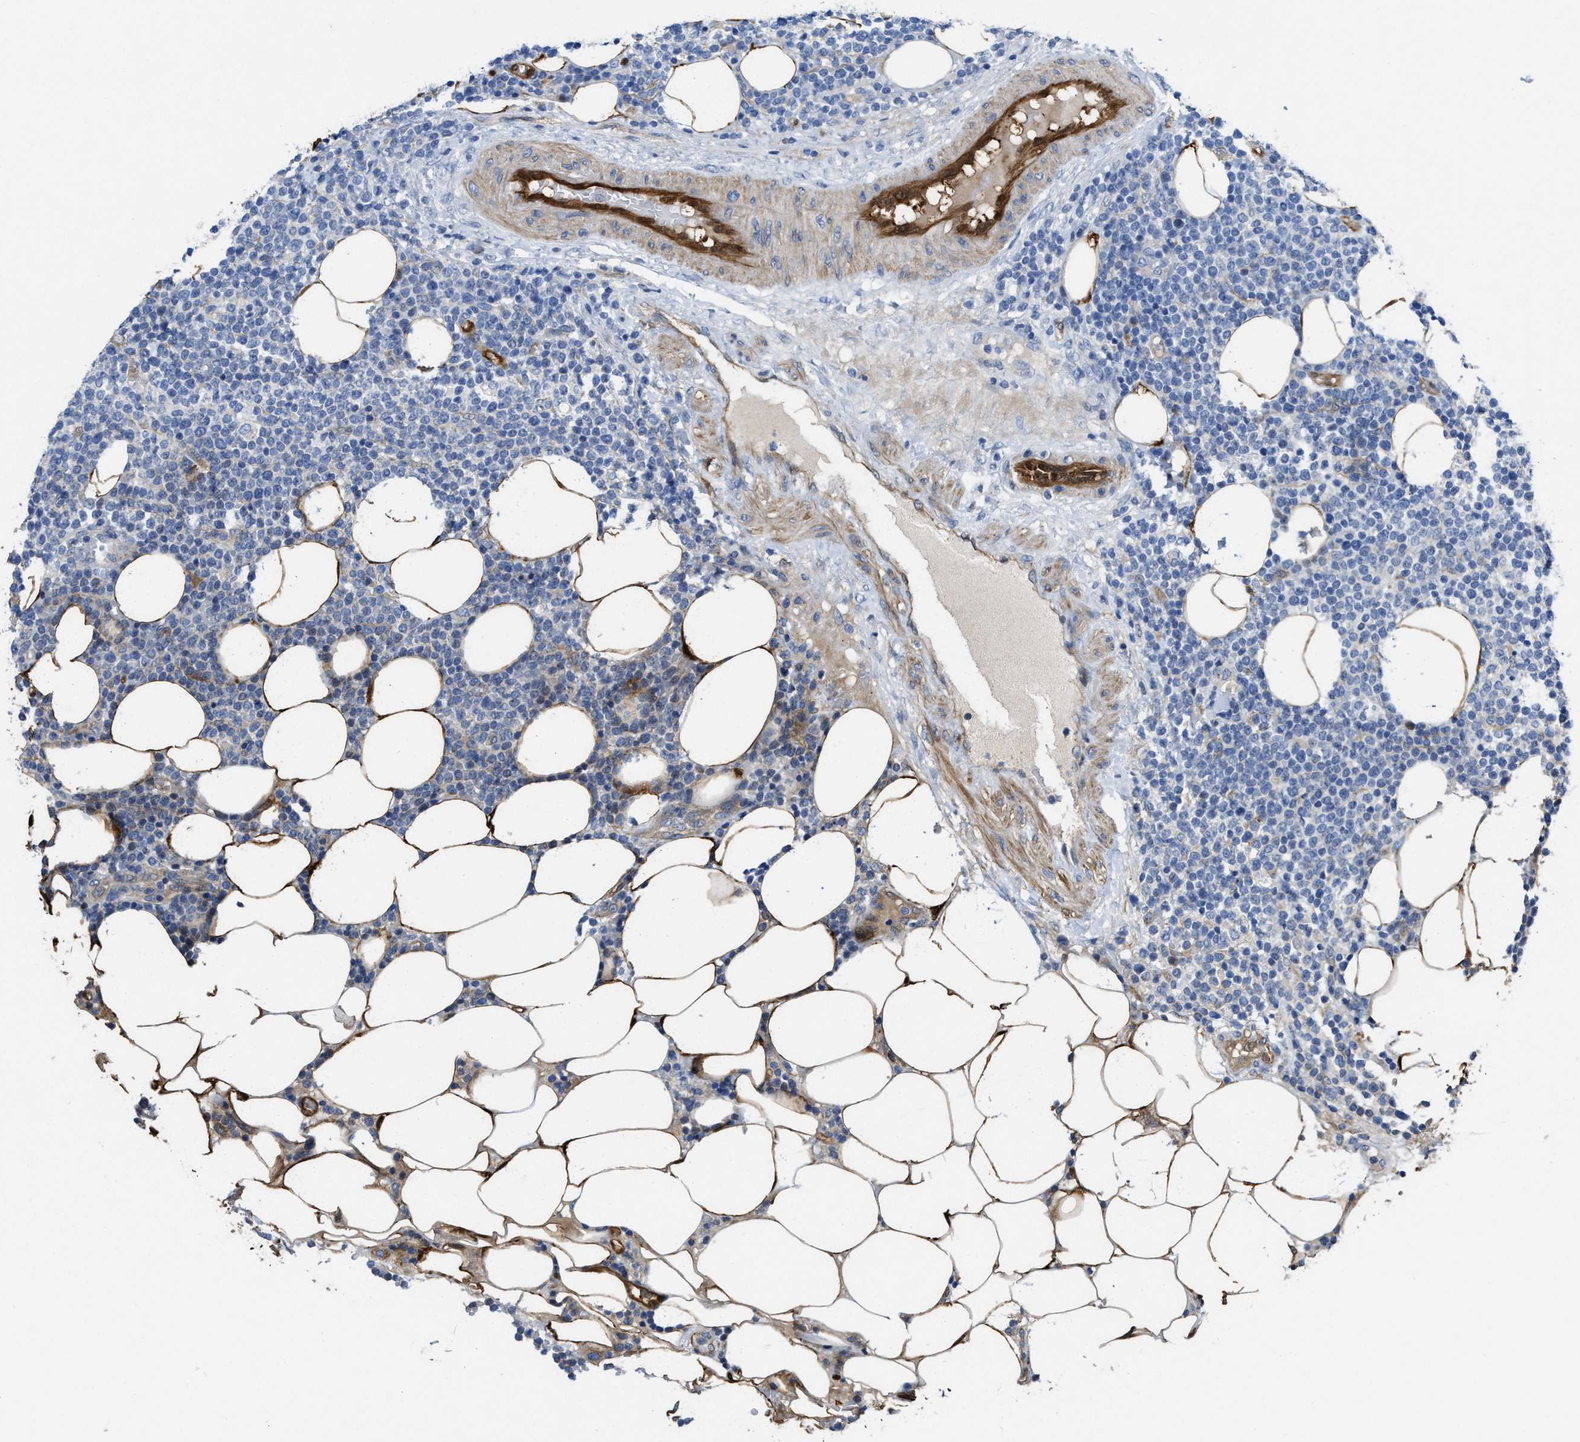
{"staining": {"intensity": "negative", "quantity": "none", "location": "none"}, "tissue": "lymphoma", "cell_type": "Tumor cells", "image_type": "cancer", "snomed": [{"axis": "morphology", "description": "Malignant lymphoma, non-Hodgkin's type, High grade"}, {"axis": "topography", "description": "Lymph node"}], "caption": "IHC of lymphoma shows no expression in tumor cells.", "gene": "ASS1", "patient": {"sex": "male", "age": 61}}